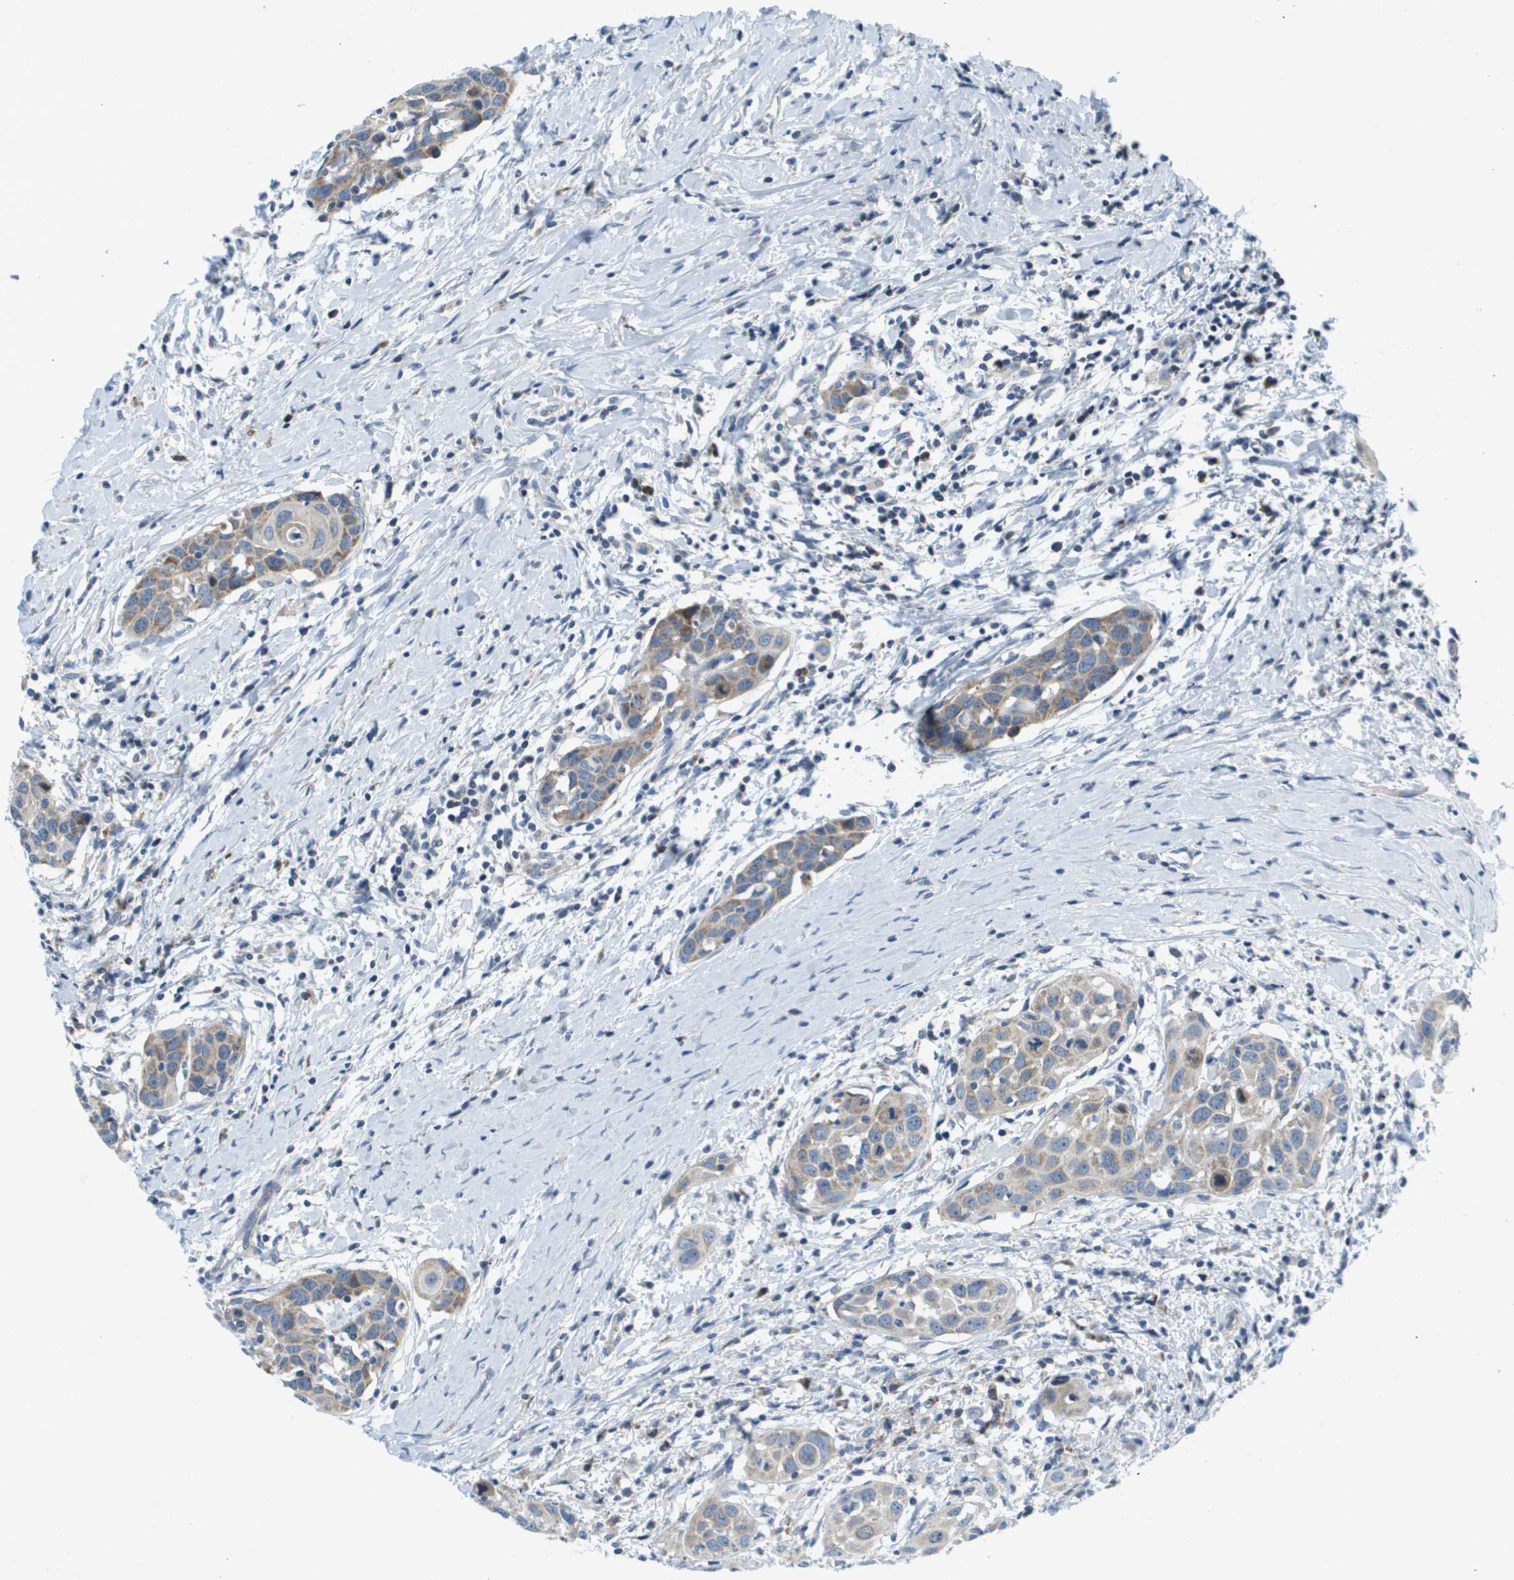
{"staining": {"intensity": "weak", "quantity": "<25%", "location": "cytoplasmic/membranous"}, "tissue": "head and neck cancer", "cell_type": "Tumor cells", "image_type": "cancer", "snomed": [{"axis": "morphology", "description": "Squamous cell carcinoma, NOS"}, {"axis": "topography", "description": "Oral tissue"}, {"axis": "topography", "description": "Head-Neck"}], "caption": "The image displays no significant expression in tumor cells of squamous cell carcinoma (head and neck).", "gene": "KRT23", "patient": {"sex": "female", "age": 50}}